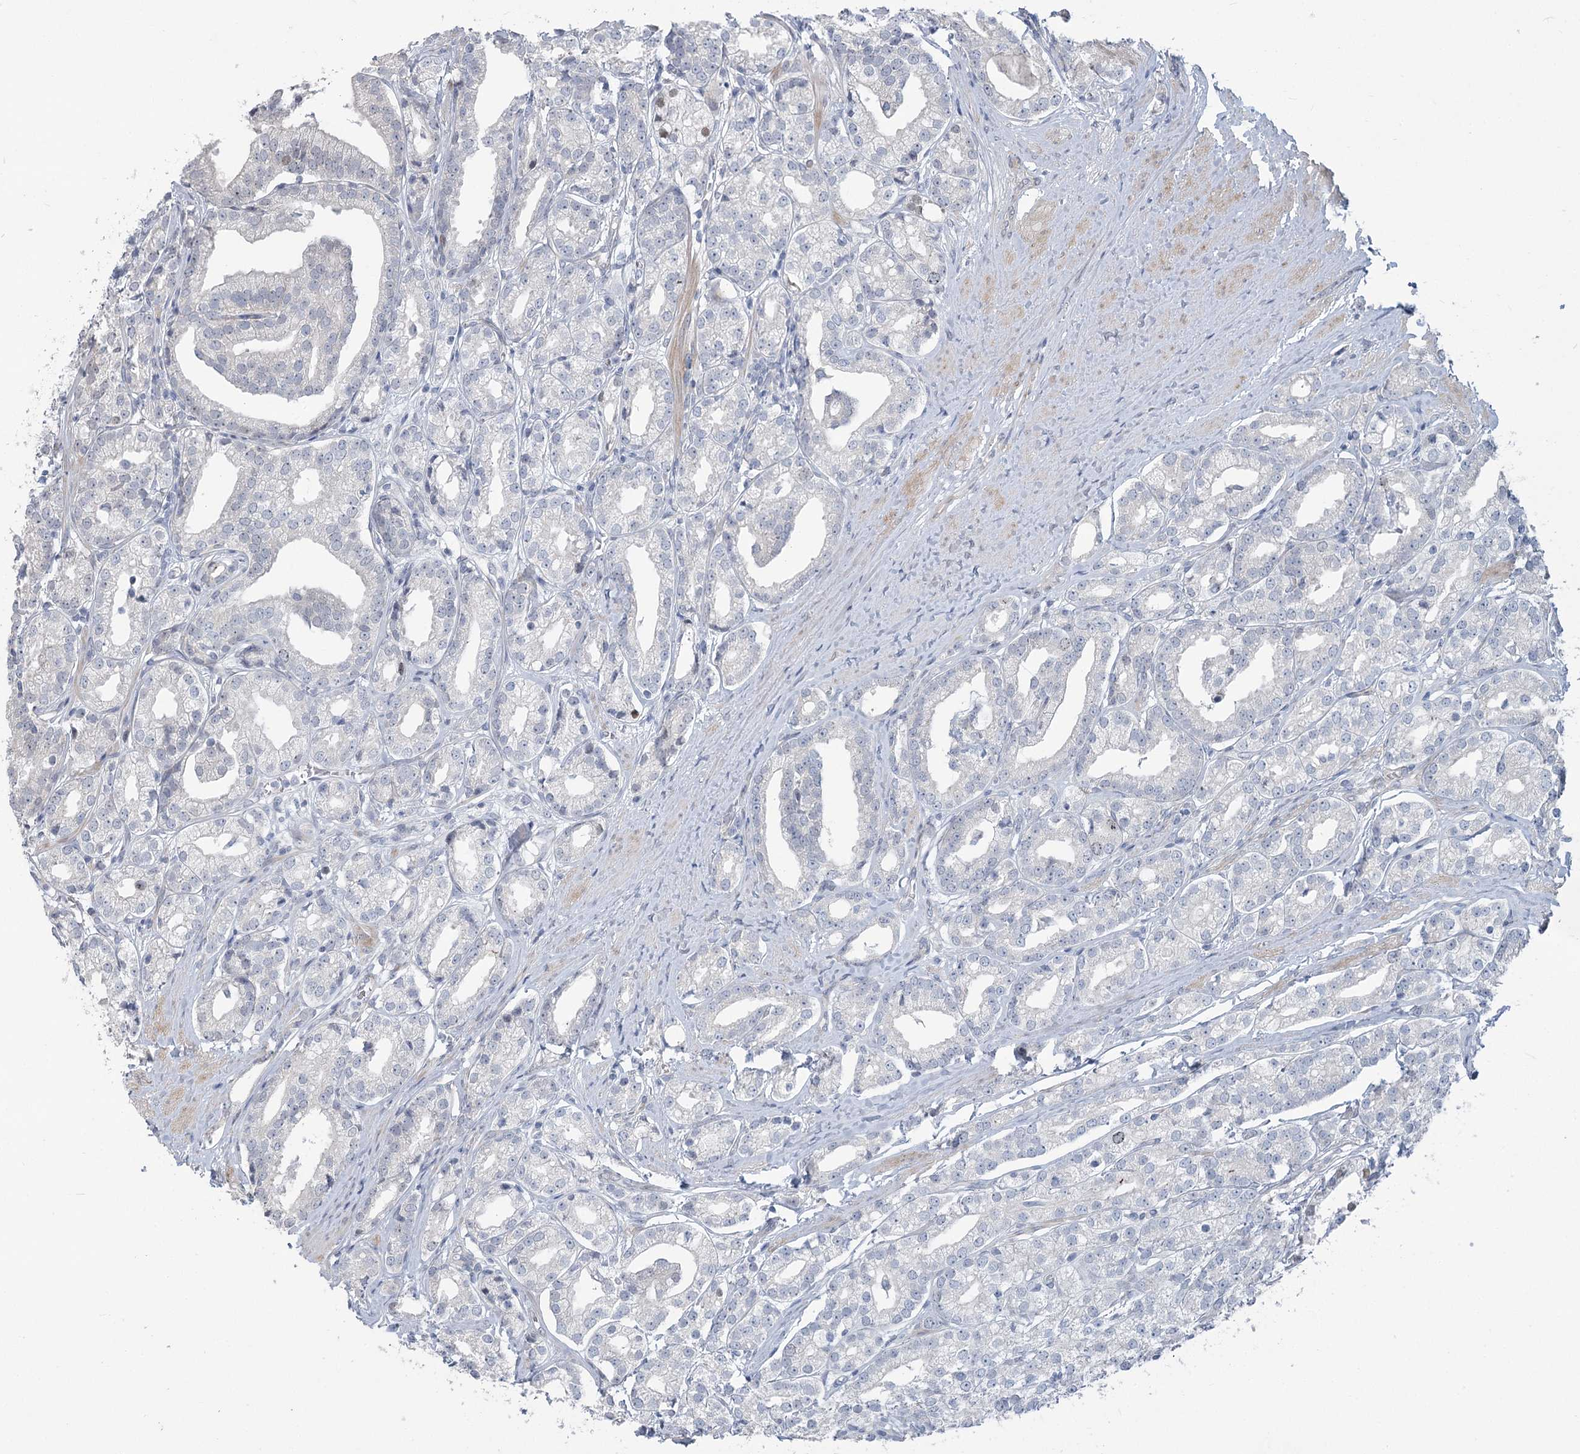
{"staining": {"intensity": "negative", "quantity": "none", "location": "none"}, "tissue": "prostate cancer", "cell_type": "Tumor cells", "image_type": "cancer", "snomed": [{"axis": "morphology", "description": "Adenocarcinoma, High grade"}, {"axis": "topography", "description": "Prostate"}], "caption": "Prostate adenocarcinoma (high-grade) stained for a protein using IHC demonstrates no staining tumor cells.", "gene": "ABITRAM", "patient": {"sex": "male", "age": 69}}